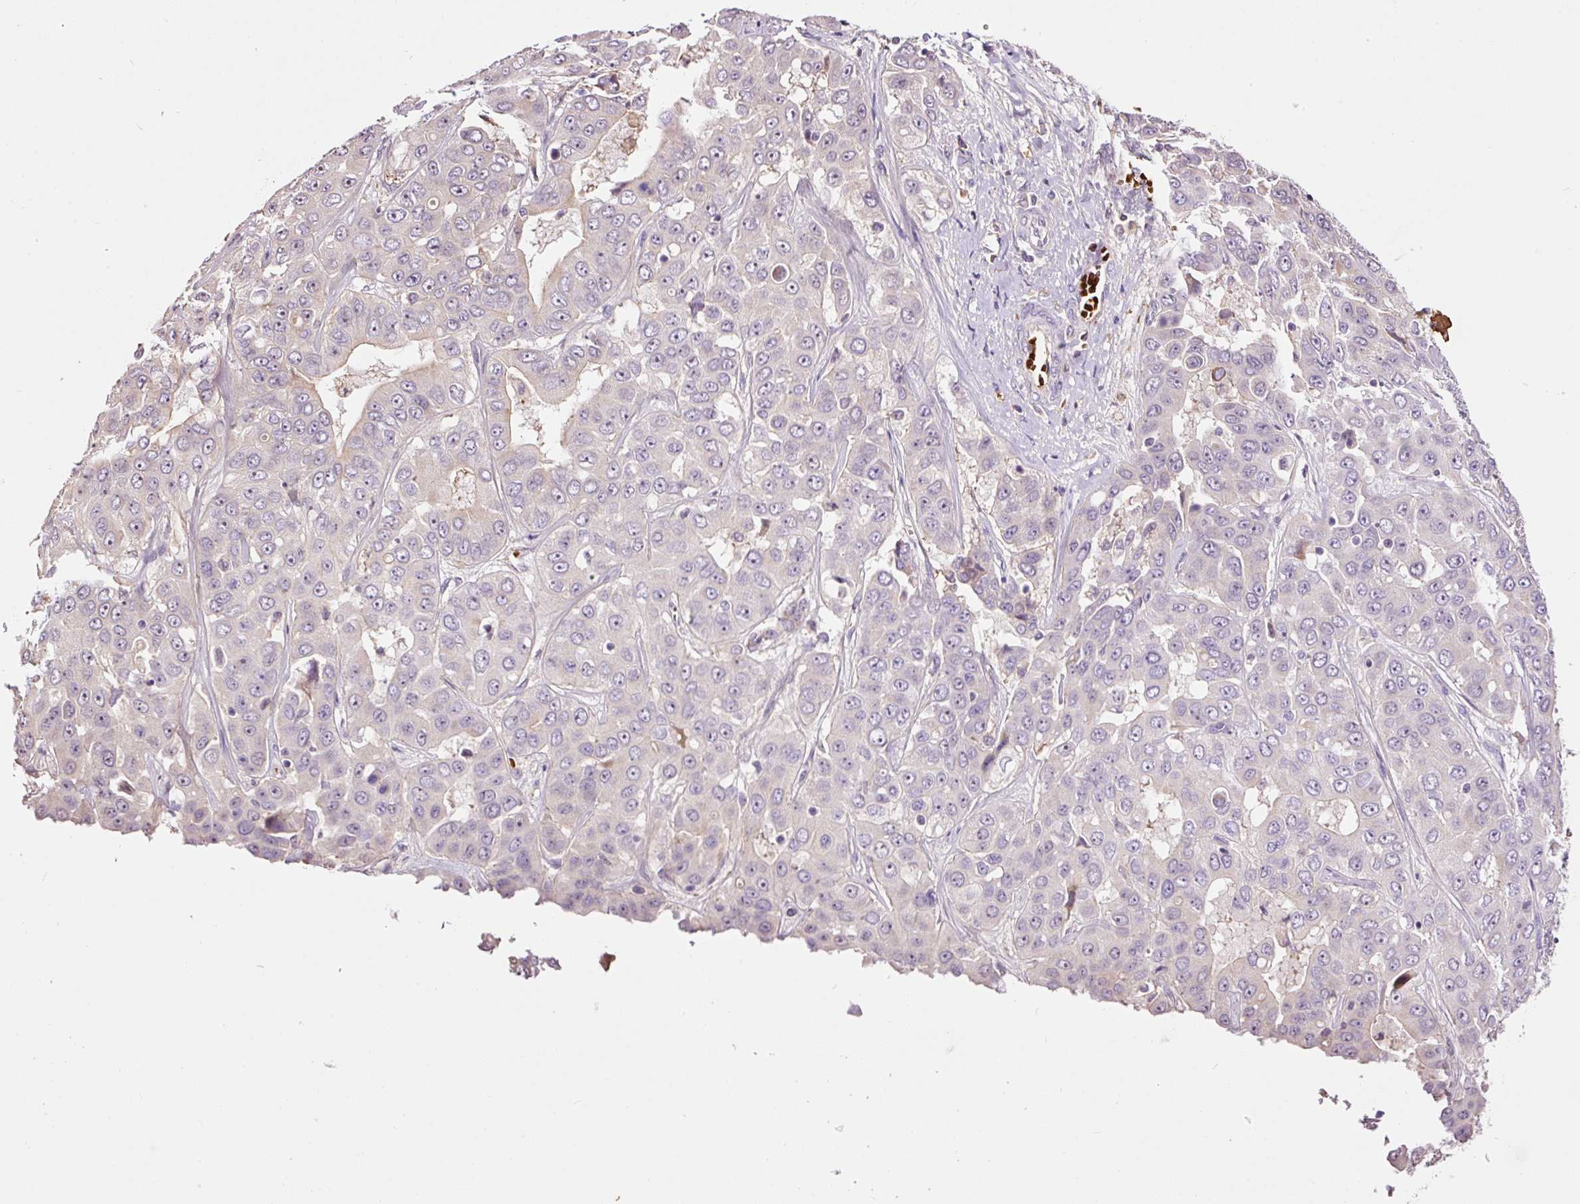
{"staining": {"intensity": "negative", "quantity": "none", "location": "none"}, "tissue": "liver cancer", "cell_type": "Tumor cells", "image_type": "cancer", "snomed": [{"axis": "morphology", "description": "Cholangiocarcinoma"}, {"axis": "topography", "description": "Liver"}], "caption": "A high-resolution image shows immunohistochemistry (IHC) staining of liver cancer (cholangiocarcinoma), which reveals no significant expression in tumor cells.", "gene": "TMEM235", "patient": {"sex": "female", "age": 52}}